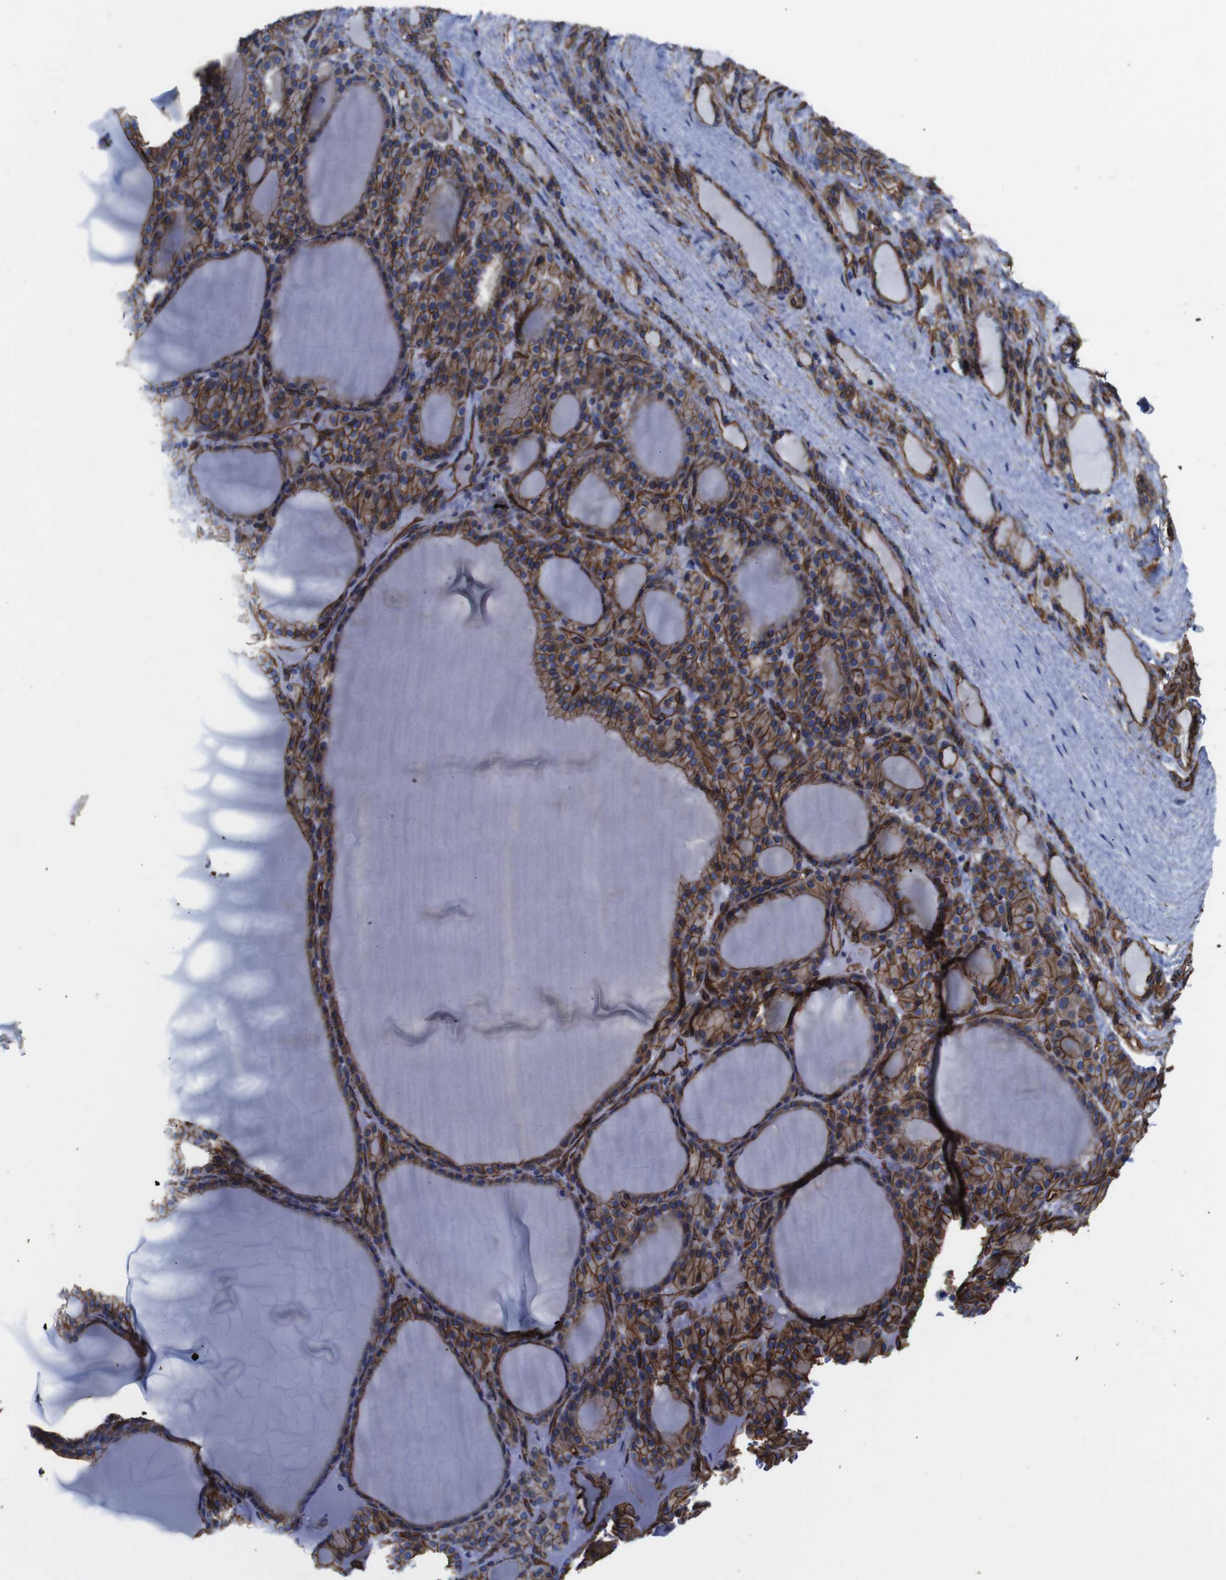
{"staining": {"intensity": "strong", "quantity": ">75%", "location": "cytoplasmic/membranous"}, "tissue": "thyroid gland", "cell_type": "Glandular cells", "image_type": "normal", "snomed": [{"axis": "morphology", "description": "Normal tissue, NOS"}, {"axis": "topography", "description": "Thyroid gland"}], "caption": "The histopathology image reveals immunohistochemical staining of normal thyroid gland. There is strong cytoplasmic/membranous positivity is appreciated in approximately >75% of glandular cells.", "gene": "SPTBN1", "patient": {"sex": "female", "age": 28}}